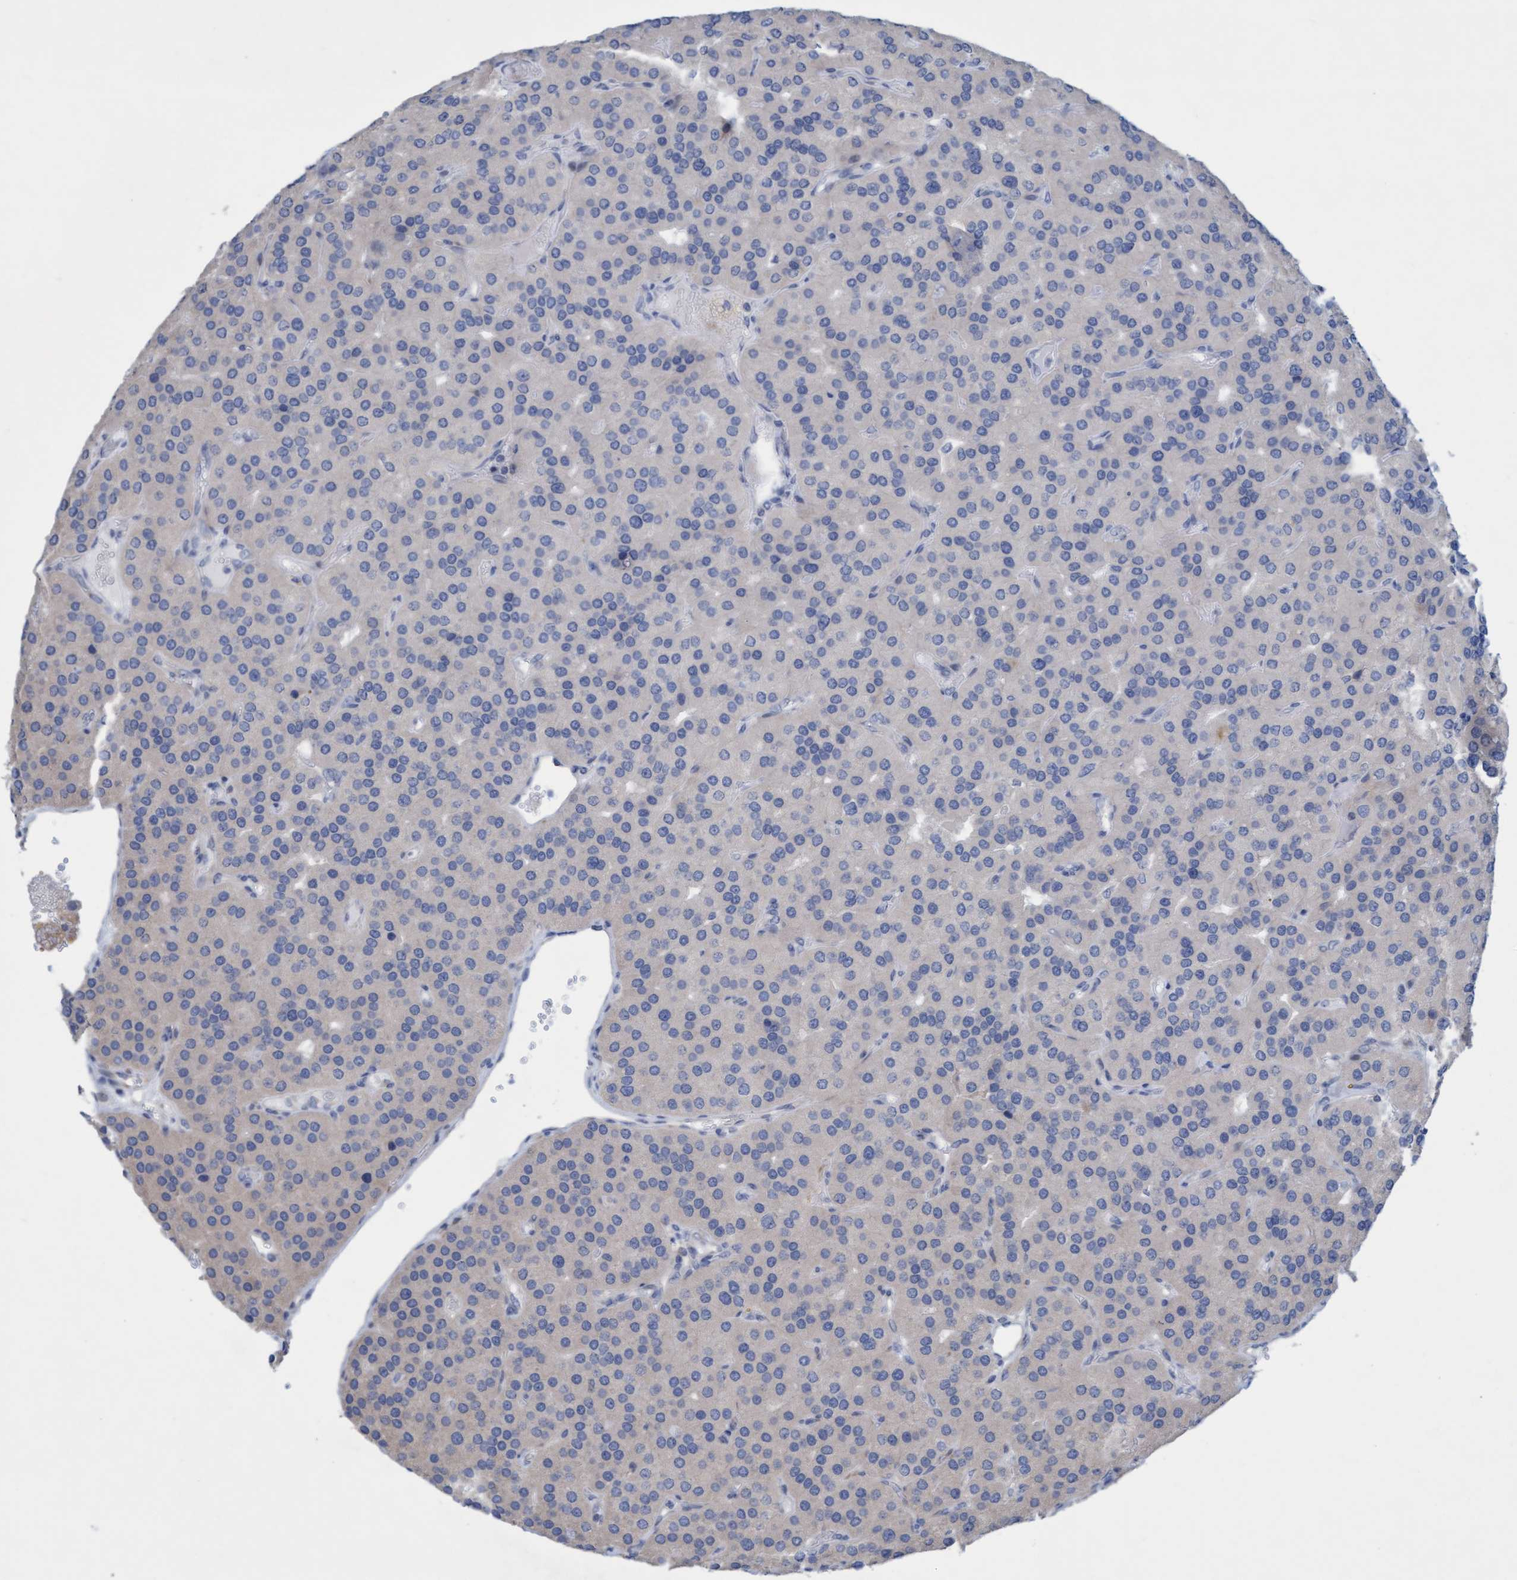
{"staining": {"intensity": "negative", "quantity": "none", "location": "none"}, "tissue": "parathyroid gland", "cell_type": "Glandular cells", "image_type": "normal", "snomed": [{"axis": "morphology", "description": "Normal tissue, NOS"}, {"axis": "morphology", "description": "Adenoma, NOS"}, {"axis": "topography", "description": "Parathyroid gland"}], "caption": "This is an immunohistochemistry image of benign human parathyroid gland. There is no staining in glandular cells.", "gene": "SLC28A3", "patient": {"sex": "female", "age": 86}}